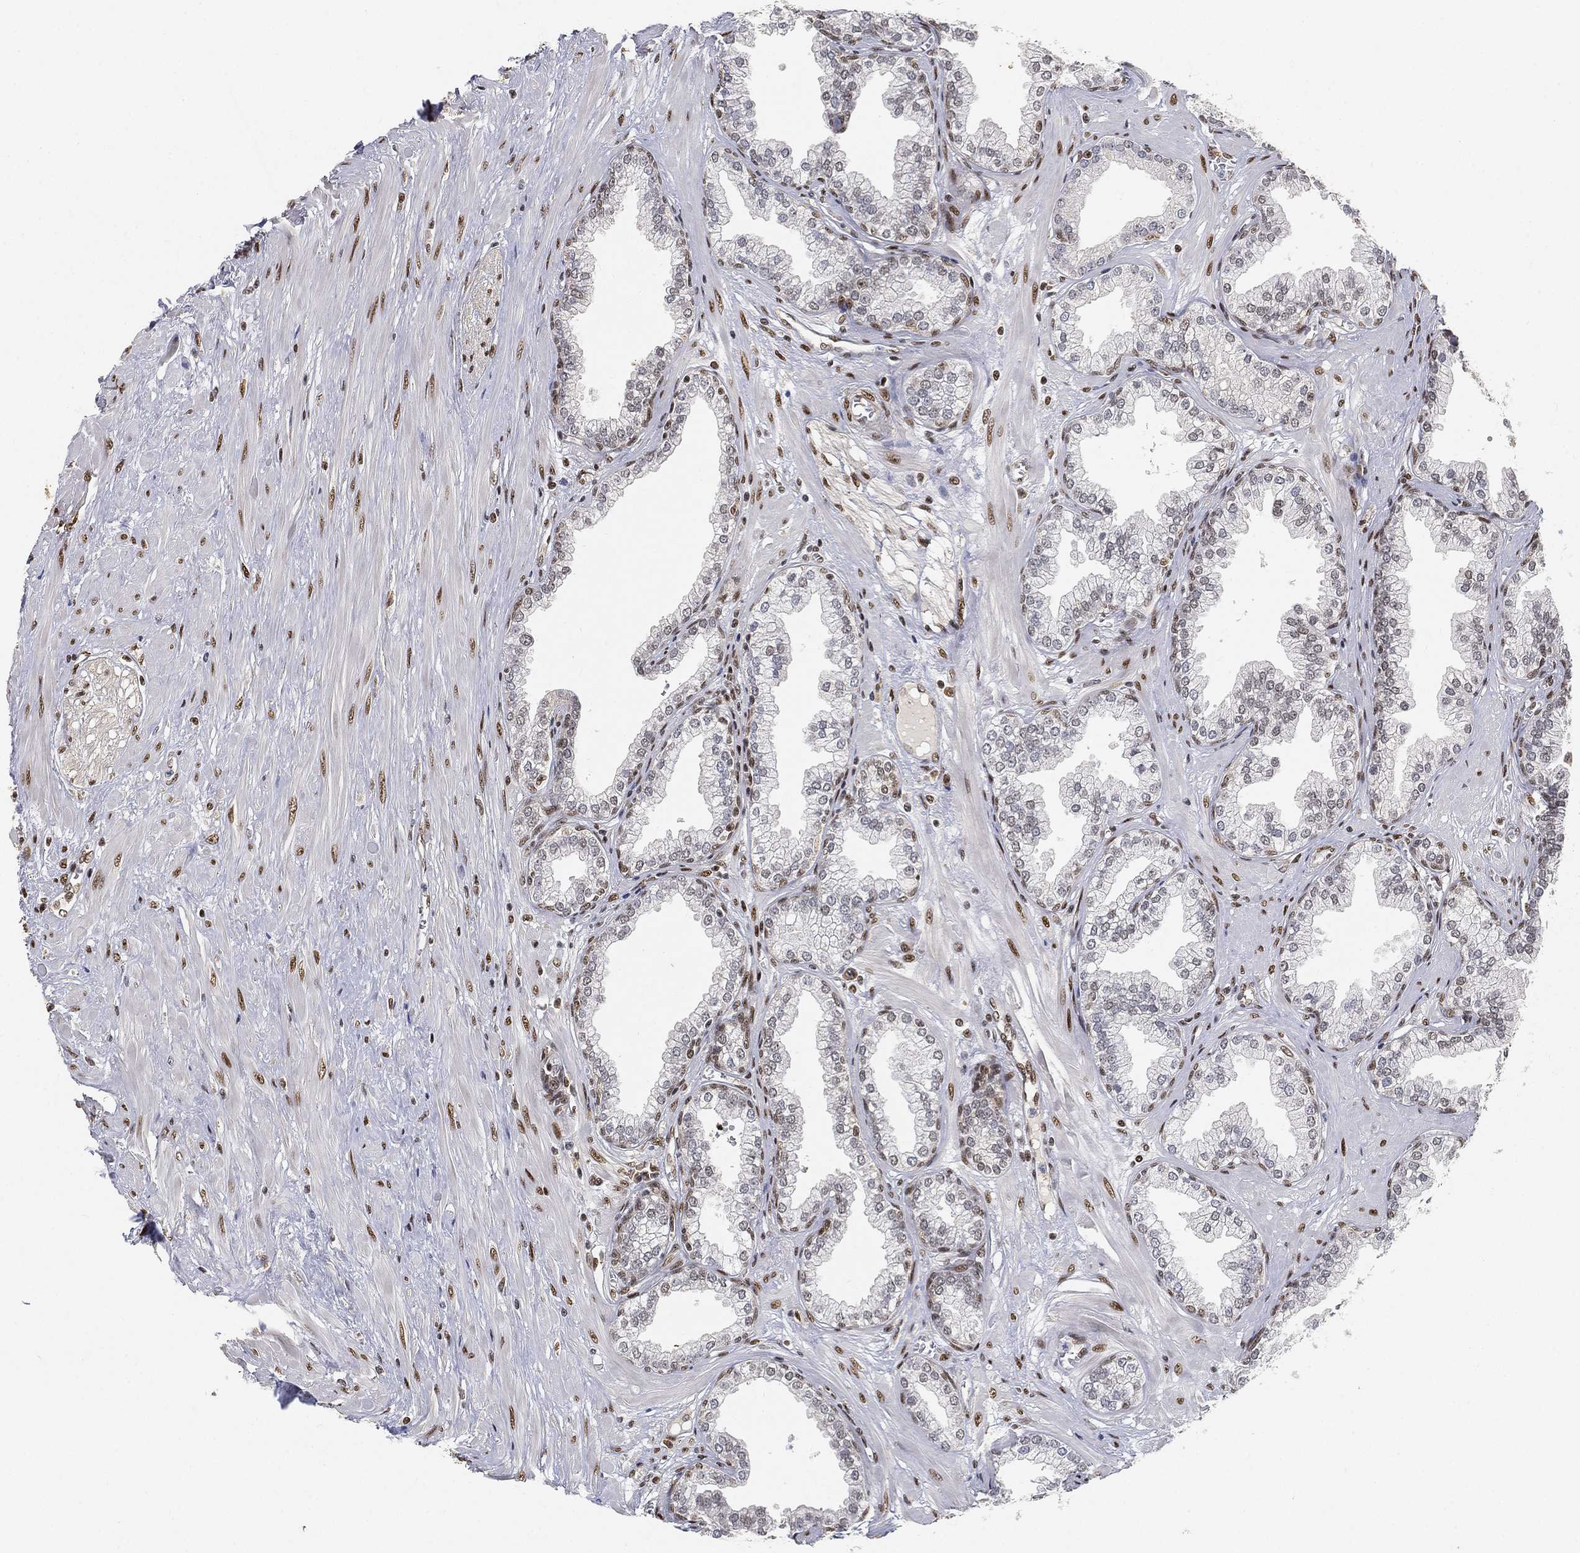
{"staining": {"intensity": "weak", "quantity": "<25%", "location": "nuclear"}, "tissue": "prostate", "cell_type": "Glandular cells", "image_type": "normal", "snomed": [{"axis": "morphology", "description": "Normal tissue, NOS"}, {"axis": "topography", "description": "Prostate"}], "caption": "Immunohistochemistry image of benign human prostate stained for a protein (brown), which reveals no expression in glandular cells.", "gene": "CRTC3", "patient": {"sex": "male", "age": 64}}